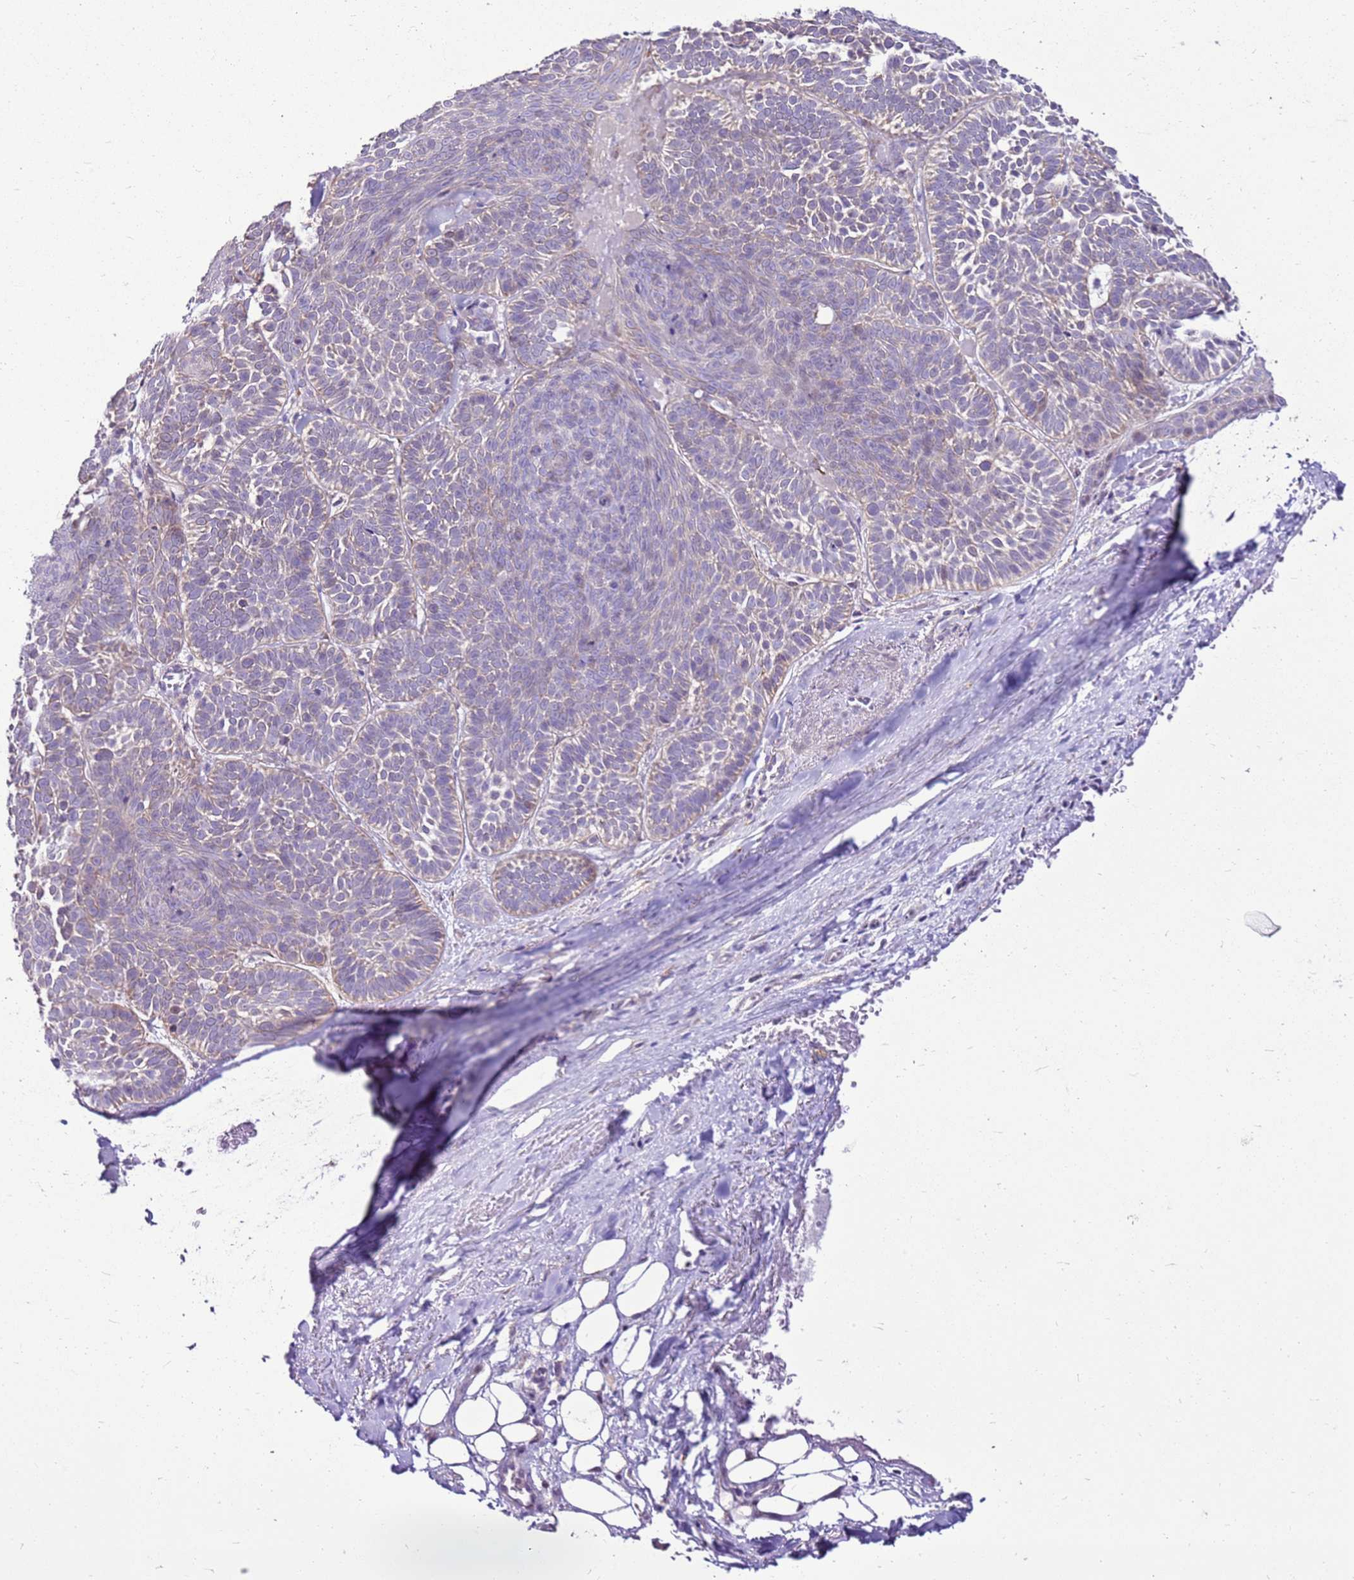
{"staining": {"intensity": "weak", "quantity": ">75%", "location": "cytoplasmic/membranous"}, "tissue": "skin cancer", "cell_type": "Tumor cells", "image_type": "cancer", "snomed": [{"axis": "morphology", "description": "Basal cell carcinoma"}, {"axis": "topography", "description": "Skin"}], "caption": "Skin cancer (basal cell carcinoma) tissue displays weak cytoplasmic/membranous expression in approximately >75% of tumor cells", "gene": "SLC38A5", "patient": {"sex": "male", "age": 85}}